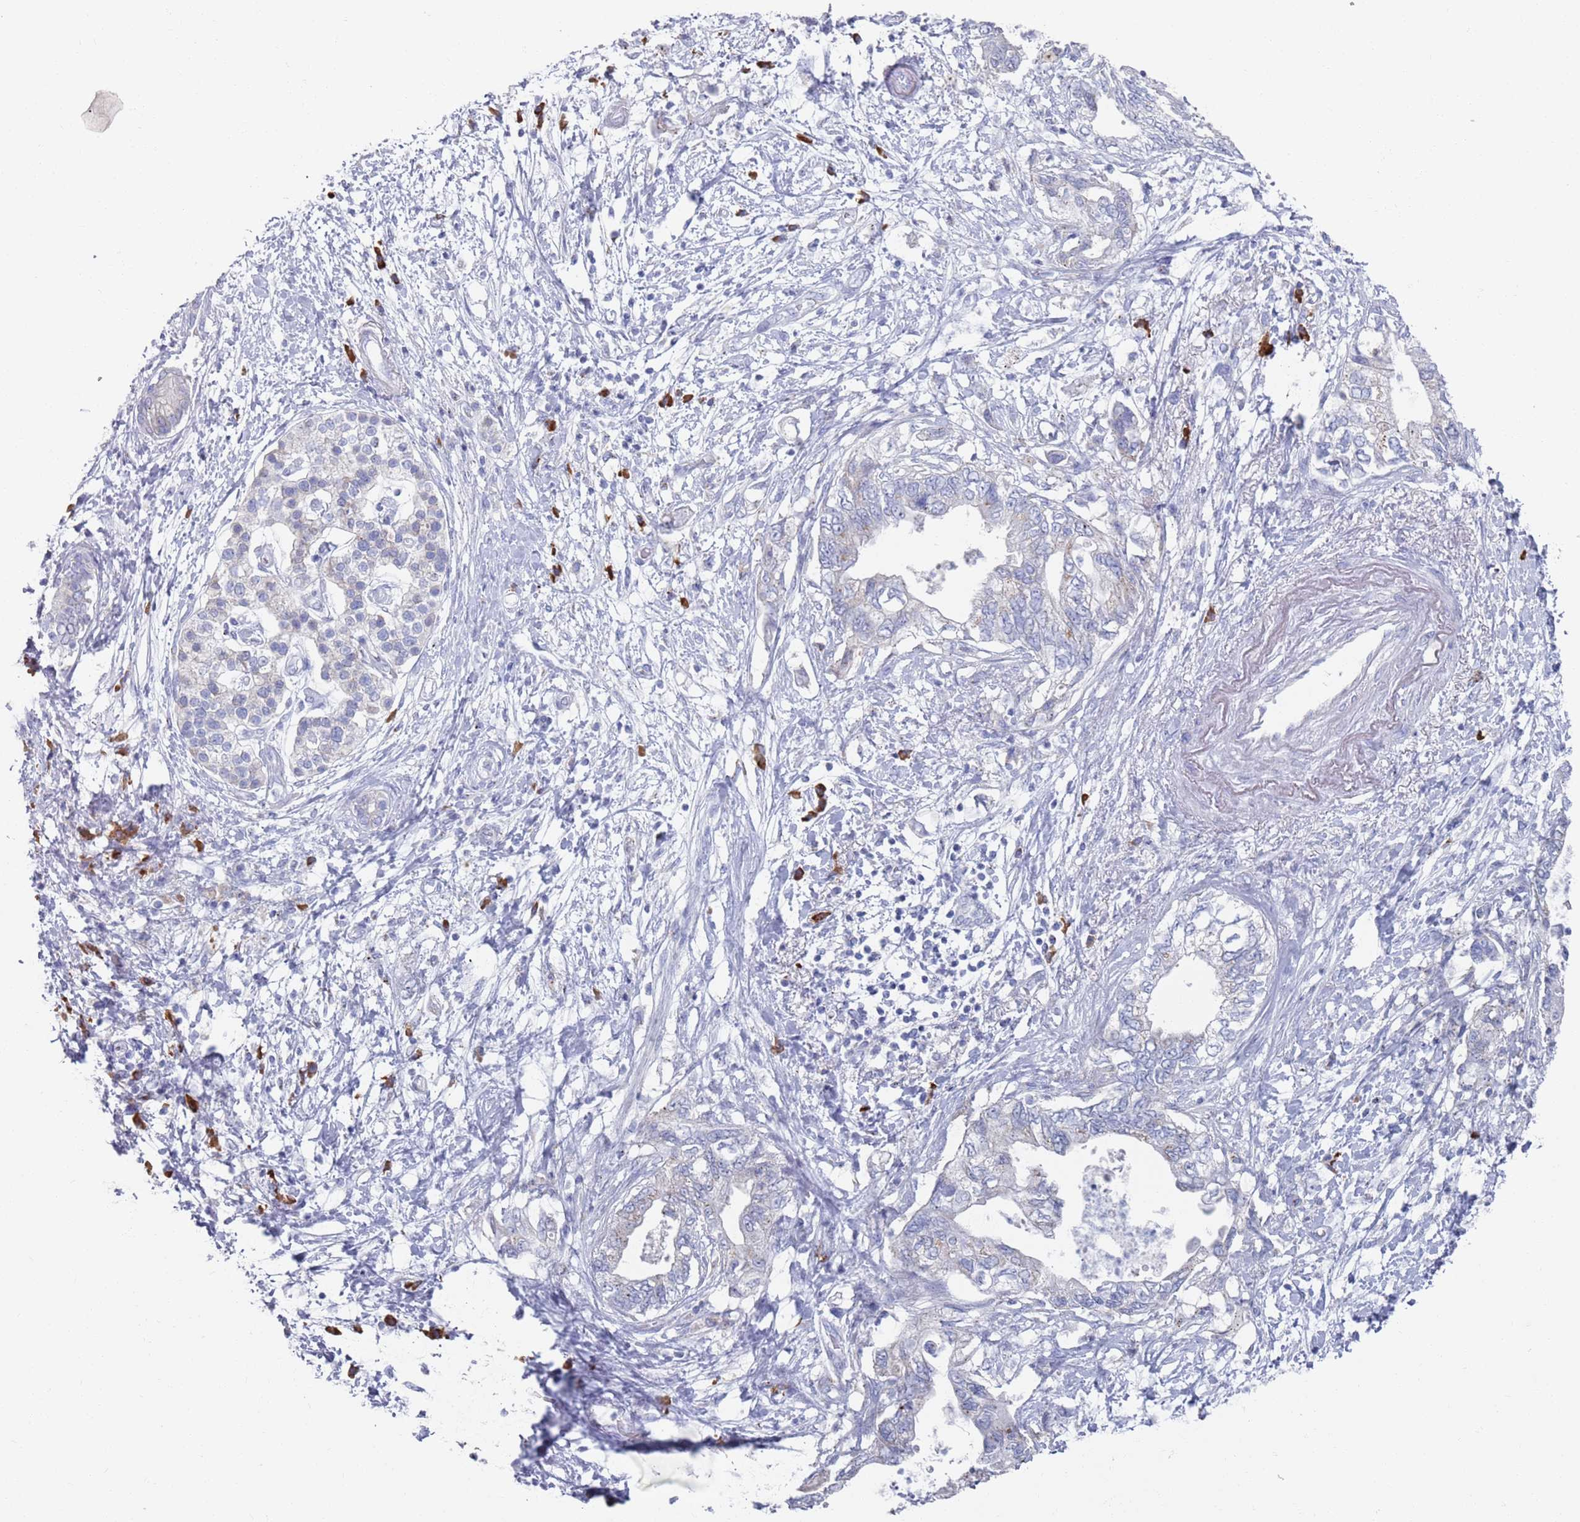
{"staining": {"intensity": "negative", "quantity": "none", "location": "none"}, "tissue": "pancreatic cancer", "cell_type": "Tumor cells", "image_type": "cancer", "snomed": [{"axis": "morphology", "description": "Adenocarcinoma, NOS"}, {"axis": "topography", "description": "Pancreas"}], "caption": "Tumor cells are negative for protein expression in human pancreatic cancer (adenocarcinoma).", "gene": "MAT1A", "patient": {"sex": "female", "age": 73}}